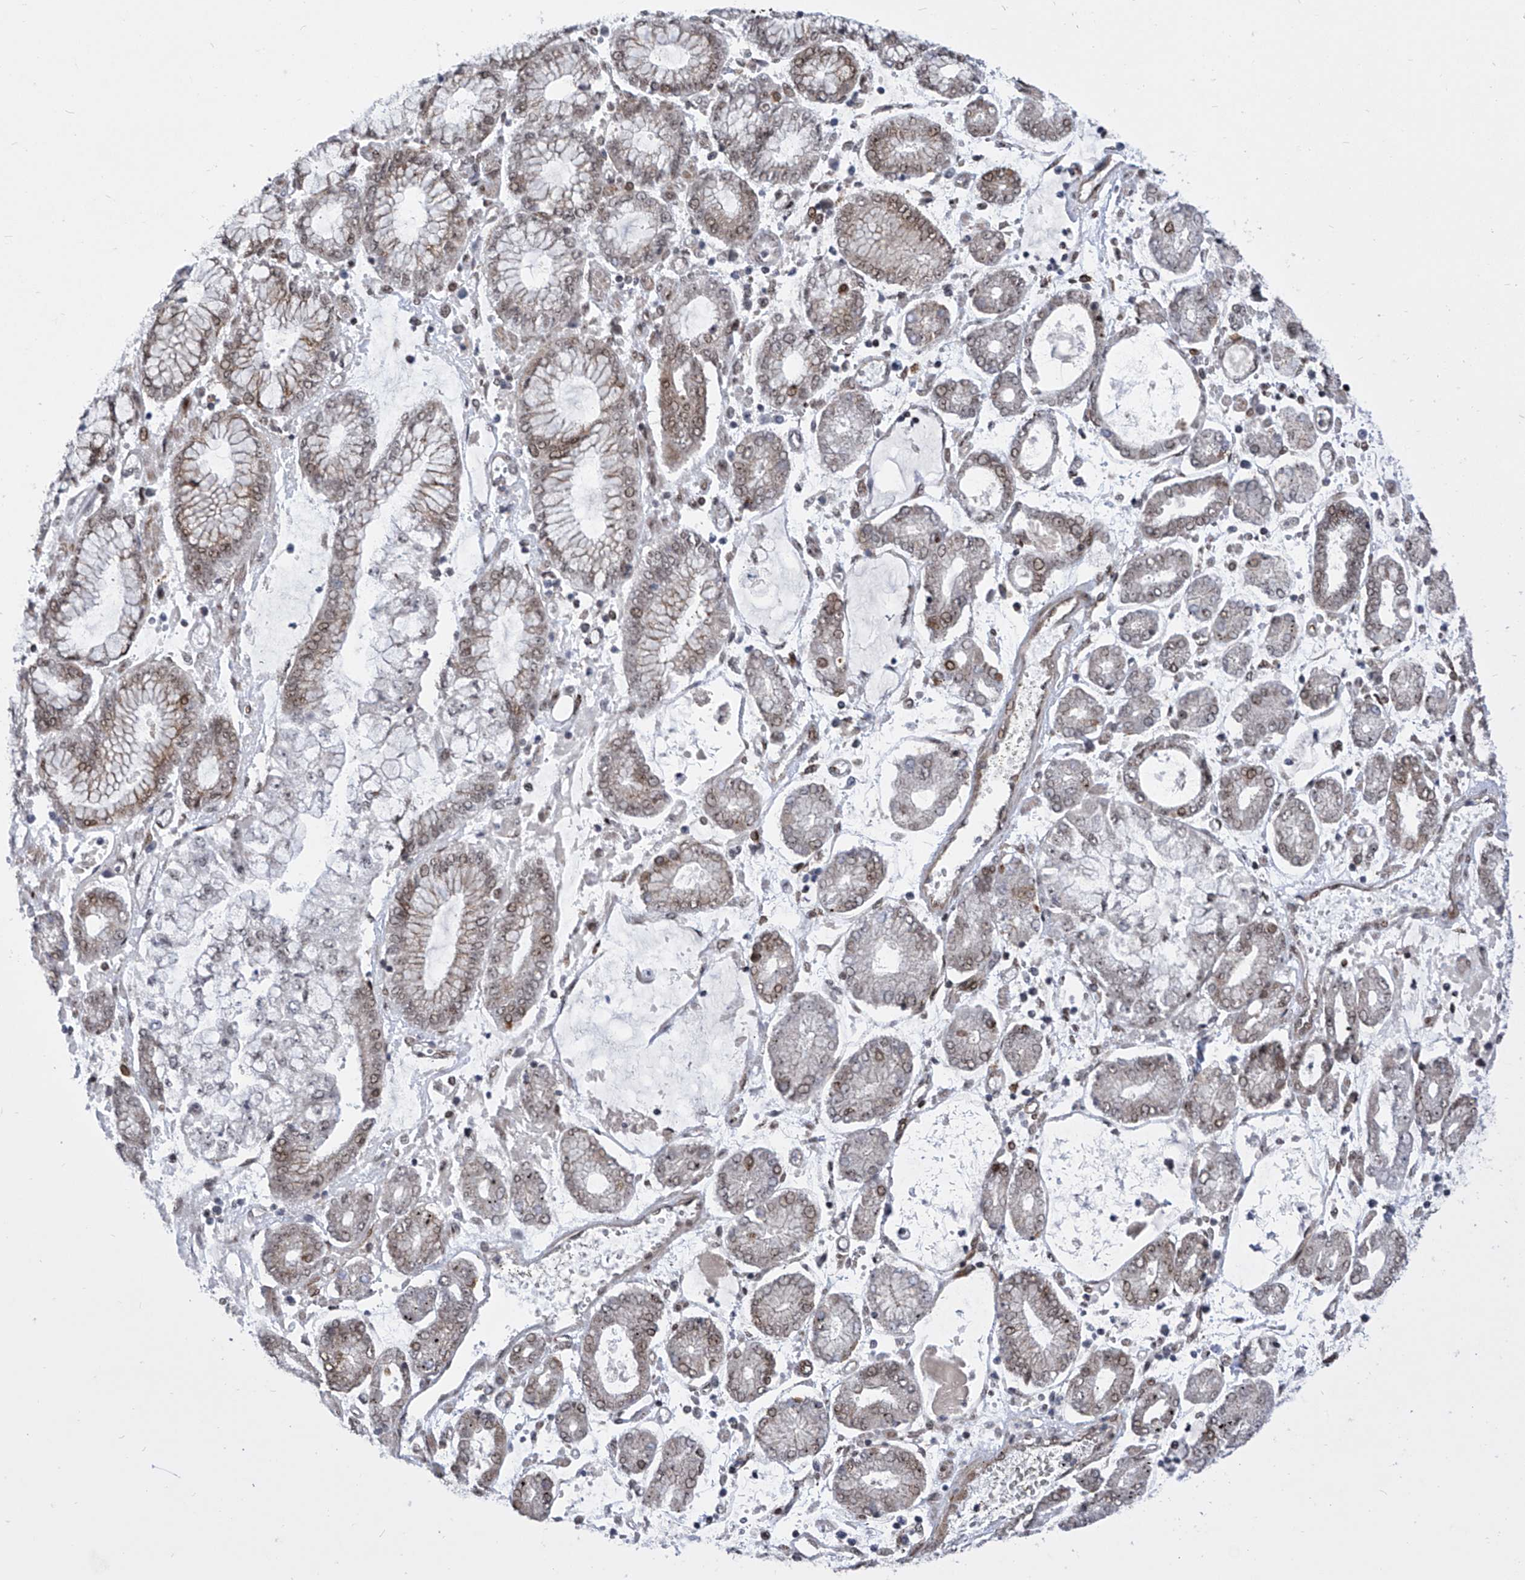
{"staining": {"intensity": "weak", "quantity": "<25%", "location": "nuclear"}, "tissue": "stomach cancer", "cell_type": "Tumor cells", "image_type": "cancer", "snomed": [{"axis": "morphology", "description": "Adenocarcinoma, NOS"}, {"axis": "topography", "description": "Stomach"}], "caption": "High magnification brightfield microscopy of stomach cancer (adenocarcinoma) stained with DAB (3,3'-diaminobenzidine) (brown) and counterstained with hematoxylin (blue): tumor cells show no significant positivity.", "gene": "CEP290", "patient": {"sex": "male", "age": 76}}